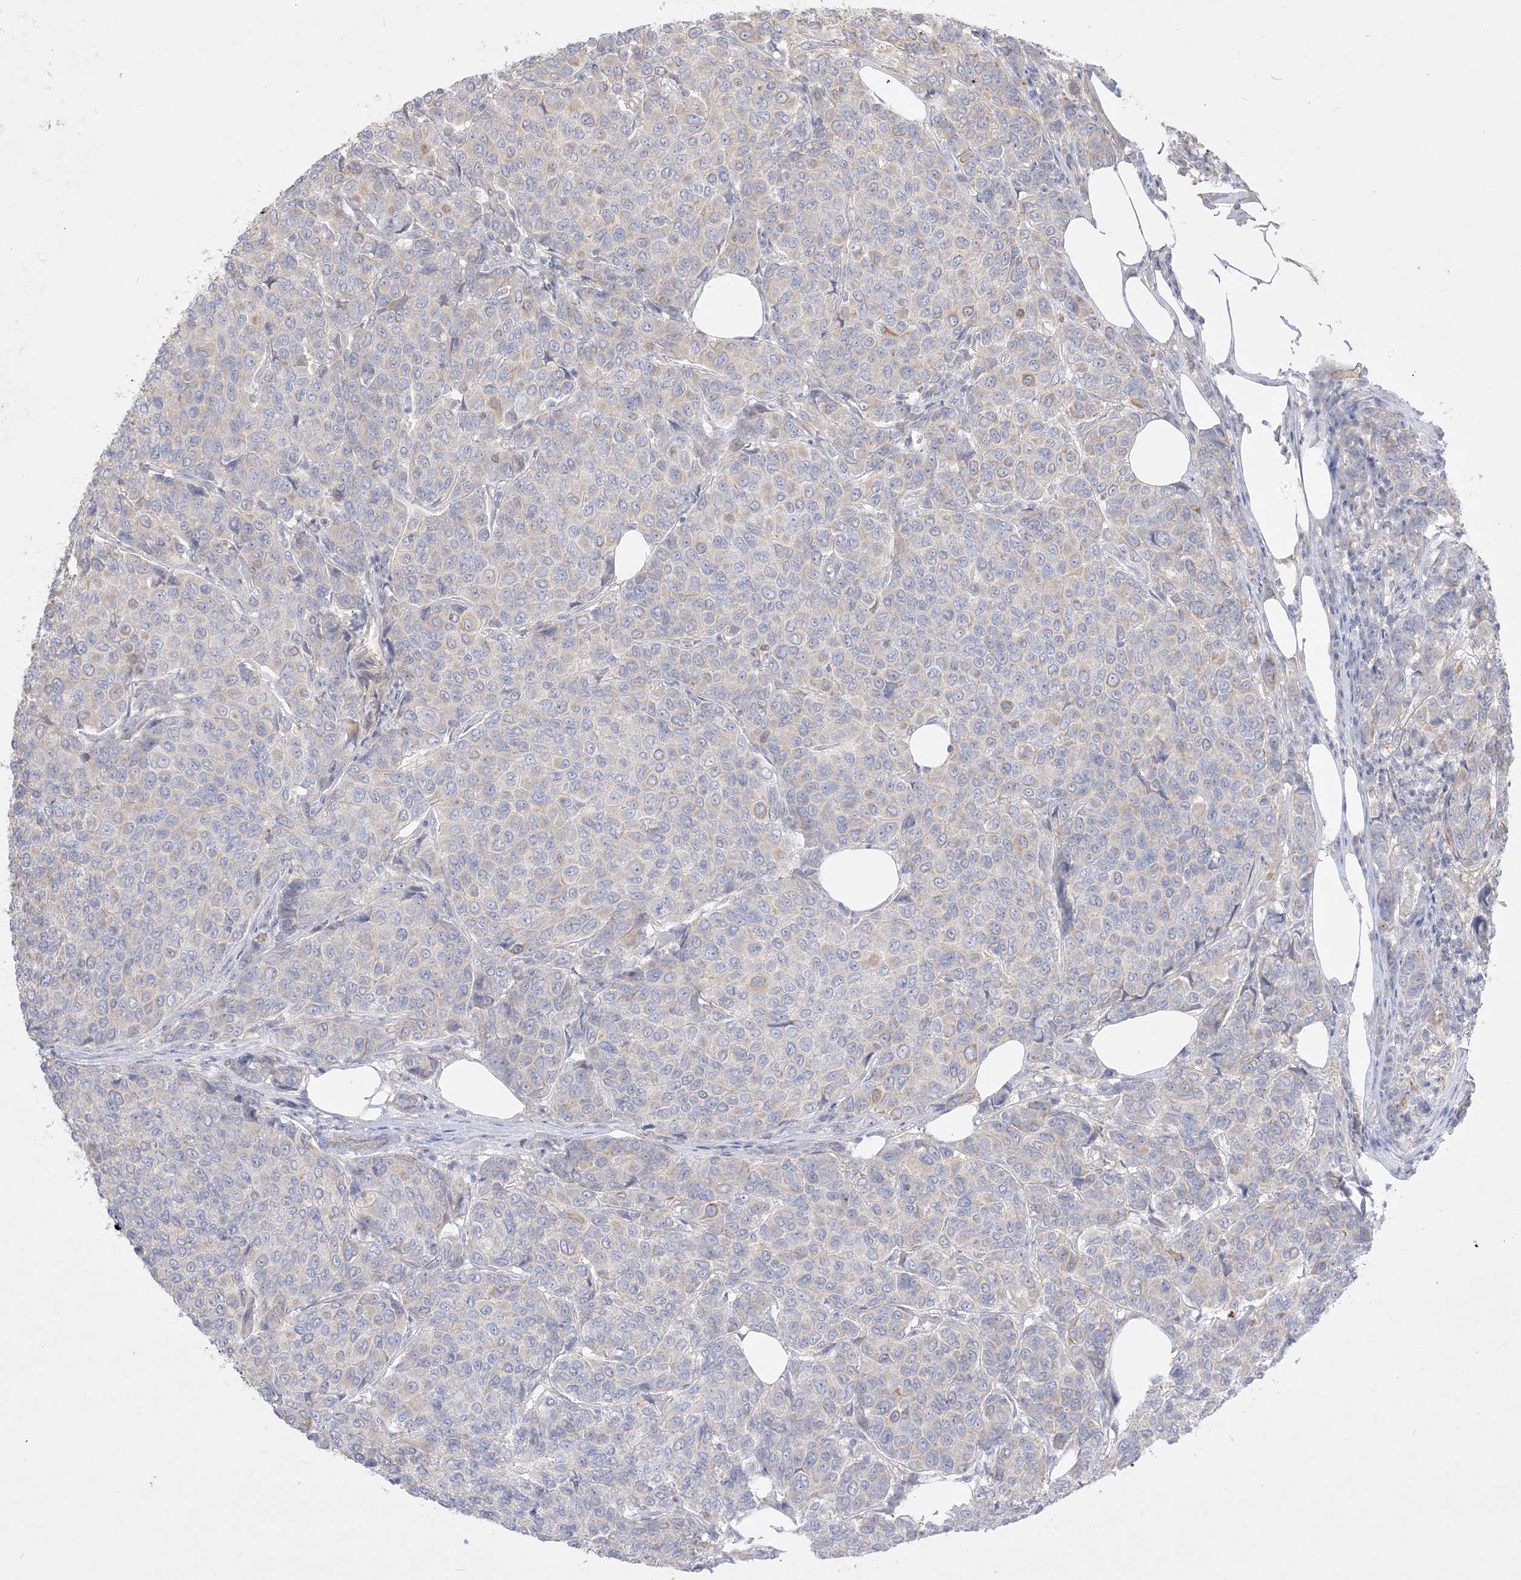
{"staining": {"intensity": "negative", "quantity": "none", "location": "none"}, "tissue": "breast cancer", "cell_type": "Tumor cells", "image_type": "cancer", "snomed": [{"axis": "morphology", "description": "Duct carcinoma"}, {"axis": "topography", "description": "Breast"}], "caption": "Tumor cells are negative for protein expression in human infiltrating ductal carcinoma (breast).", "gene": "ARHGEF9", "patient": {"sex": "female", "age": 55}}